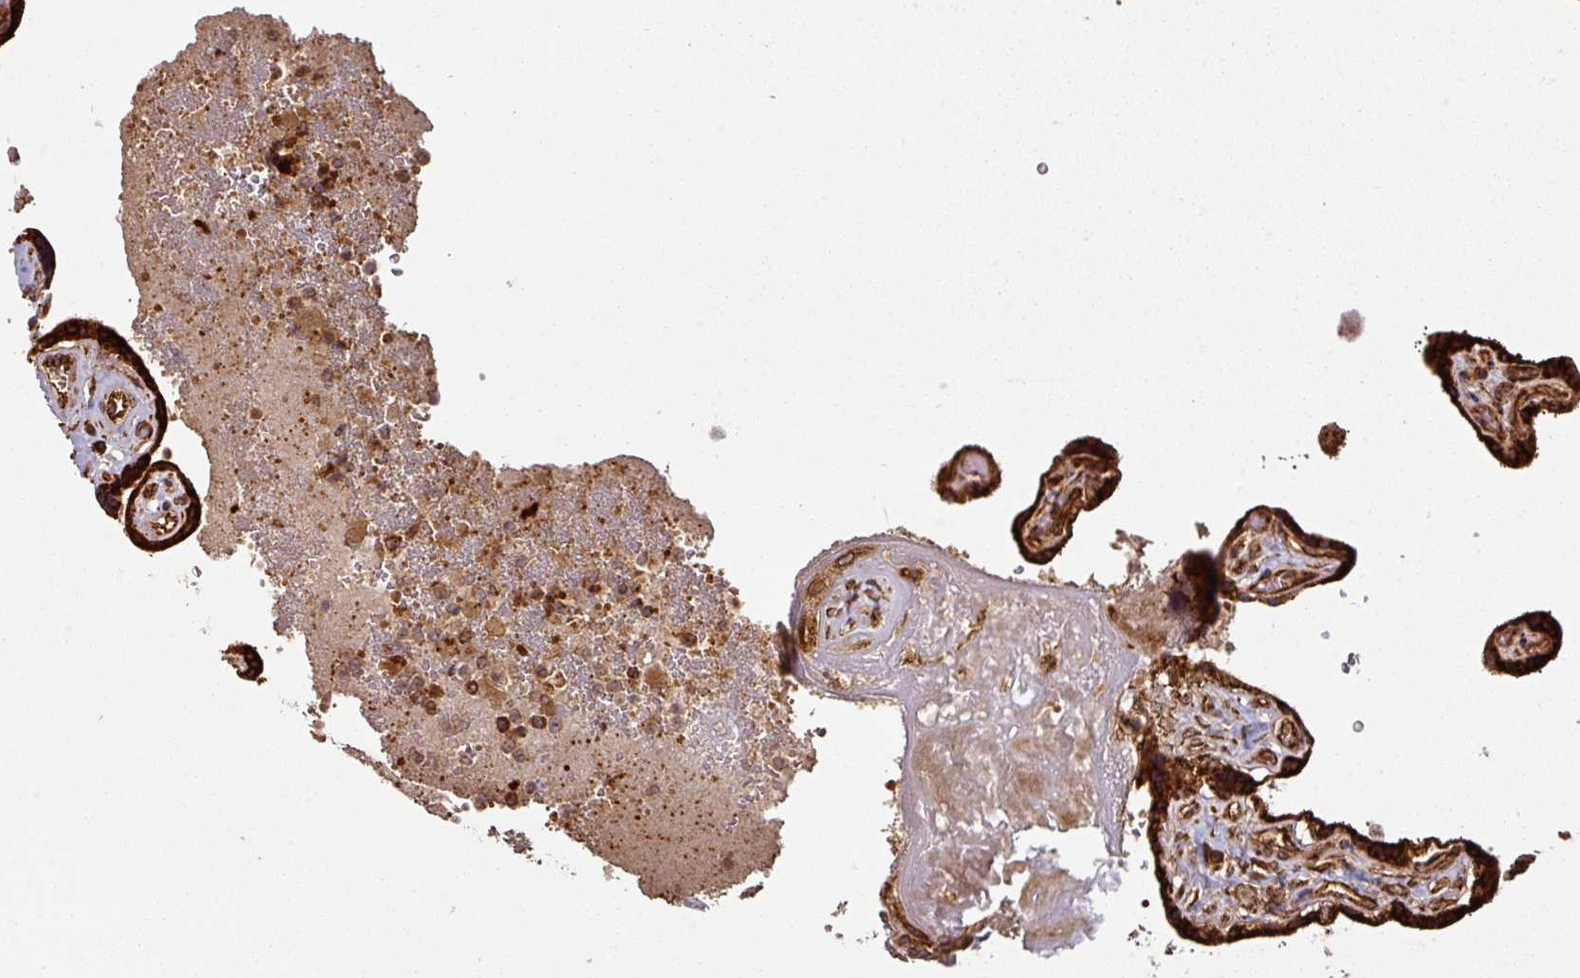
{"staining": {"intensity": "strong", "quantity": ">75%", "location": "cytoplasmic/membranous"}, "tissue": "placenta", "cell_type": "Decidual cells", "image_type": "normal", "snomed": [{"axis": "morphology", "description": "Normal tissue, NOS"}, {"axis": "topography", "description": "Placenta"}], "caption": "High-magnification brightfield microscopy of benign placenta stained with DAB (brown) and counterstained with hematoxylin (blue). decidual cells exhibit strong cytoplasmic/membranous staining is appreciated in approximately>75% of cells. (IHC, brightfield microscopy, high magnification).", "gene": "TRAP1", "patient": {"sex": "female", "age": 32}}